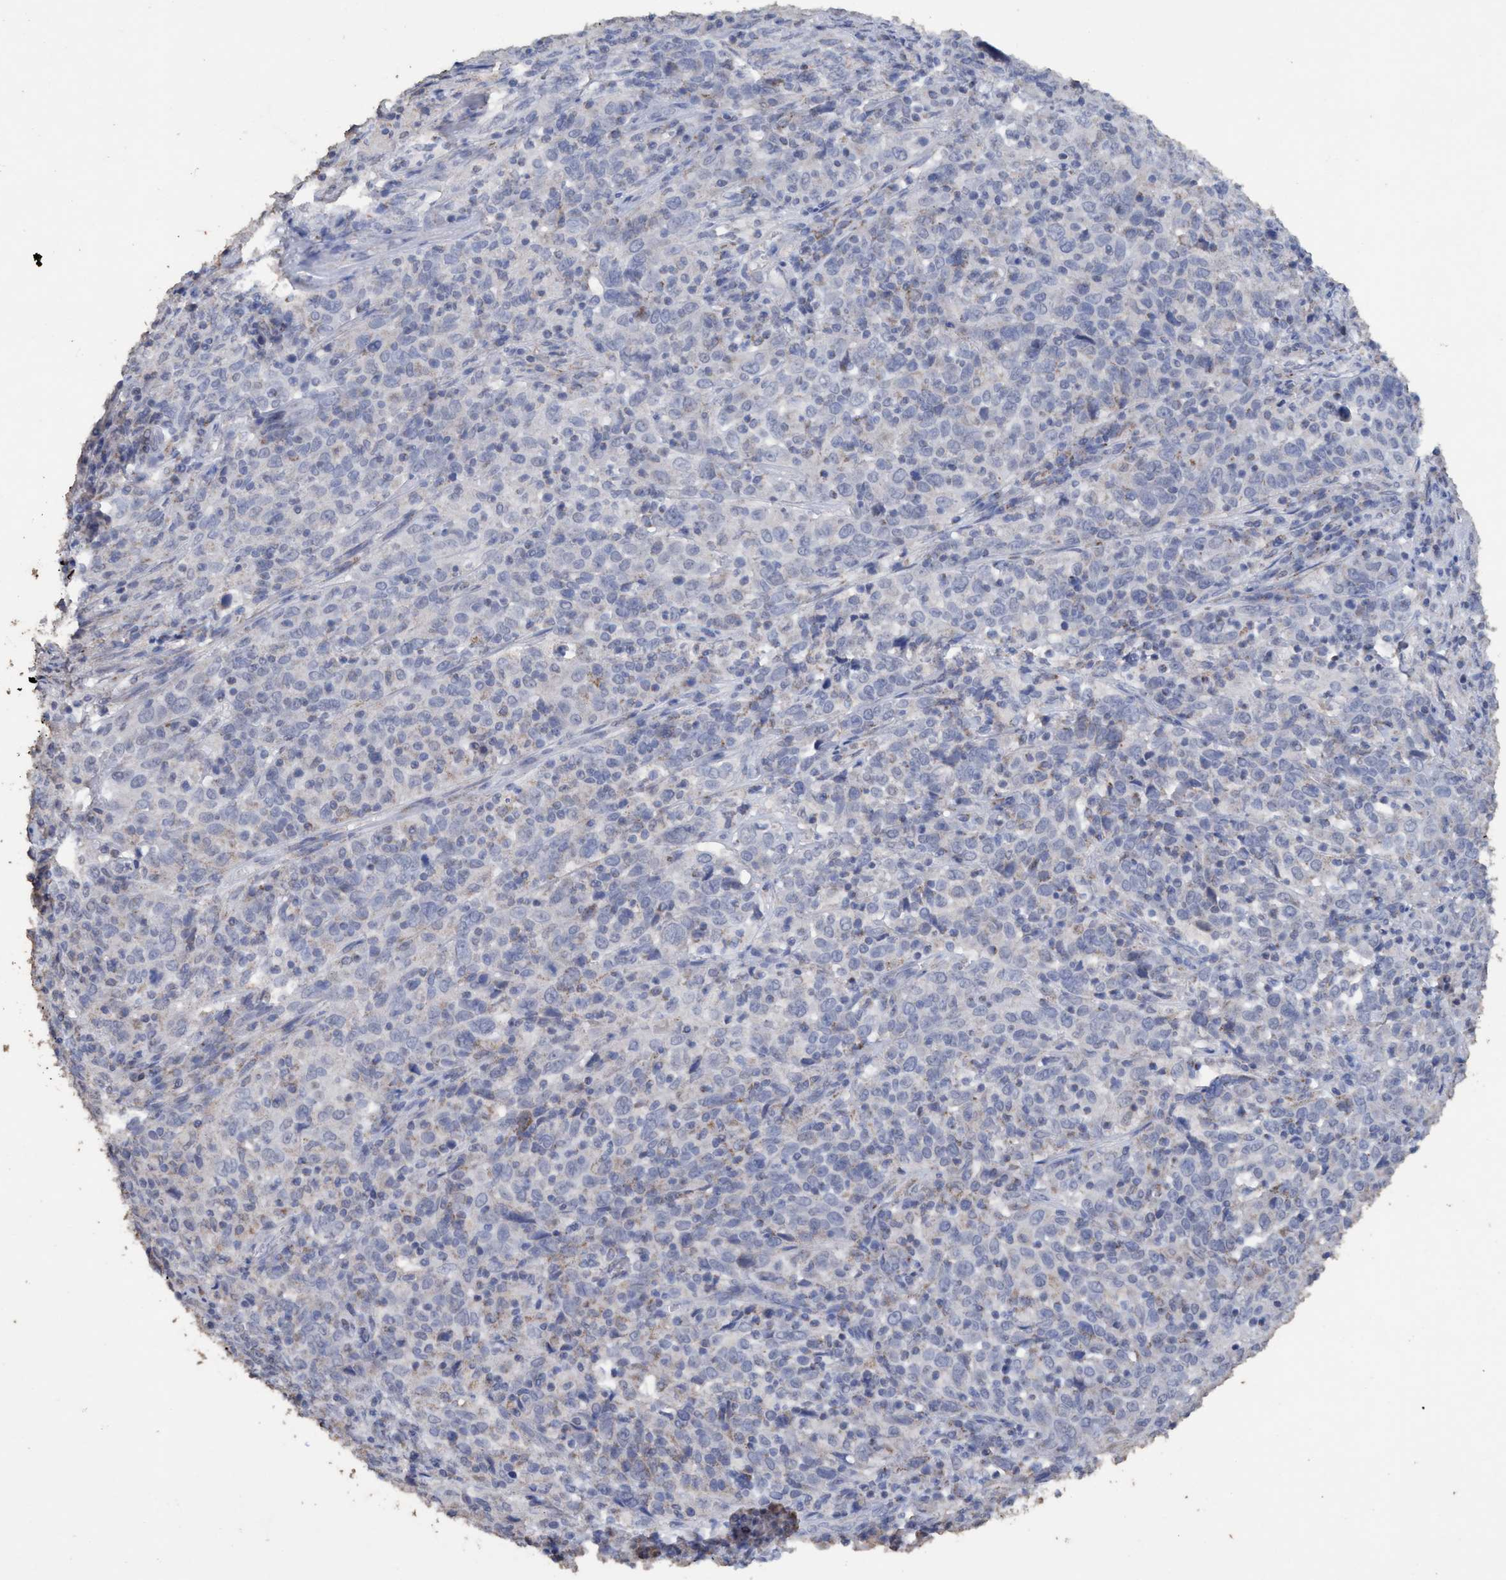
{"staining": {"intensity": "negative", "quantity": "none", "location": "none"}, "tissue": "cervical cancer", "cell_type": "Tumor cells", "image_type": "cancer", "snomed": [{"axis": "morphology", "description": "Squamous cell carcinoma, NOS"}, {"axis": "topography", "description": "Cervix"}], "caption": "A high-resolution histopathology image shows immunohistochemistry (IHC) staining of squamous cell carcinoma (cervical), which displays no significant expression in tumor cells.", "gene": "RSAD1", "patient": {"sex": "female", "age": 46}}